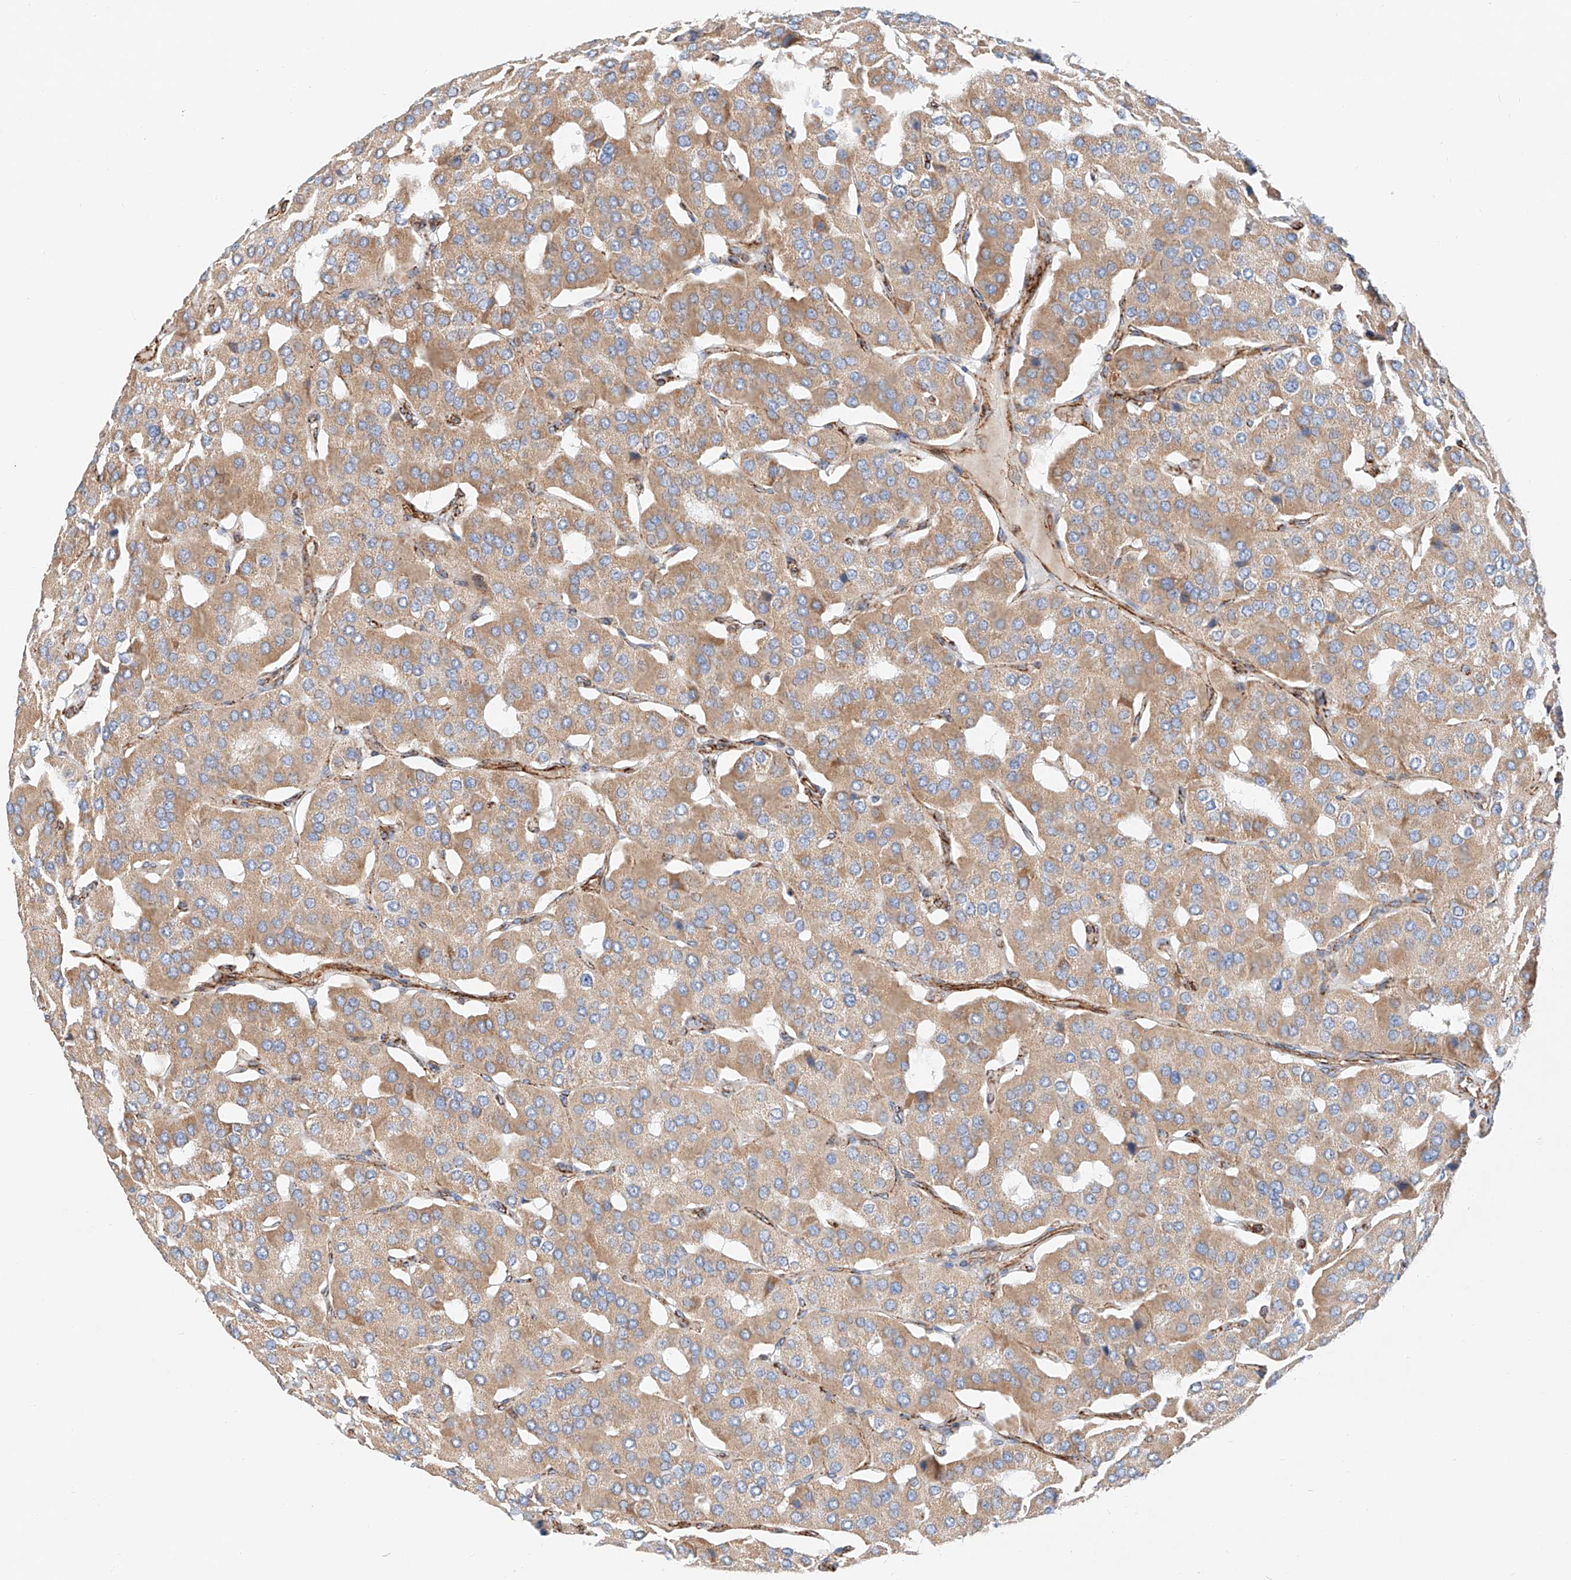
{"staining": {"intensity": "weak", "quantity": ">75%", "location": "cytoplasmic/membranous"}, "tissue": "parathyroid gland", "cell_type": "Glandular cells", "image_type": "normal", "snomed": [{"axis": "morphology", "description": "Normal tissue, NOS"}, {"axis": "morphology", "description": "Adenoma, NOS"}, {"axis": "topography", "description": "Parathyroid gland"}], "caption": "There is low levels of weak cytoplasmic/membranous positivity in glandular cells of normal parathyroid gland, as demonstrated by immunohistochemical staining (brown color).", "gene": "NDUFV3", "patient": {"sex": "female", "age": 86}}